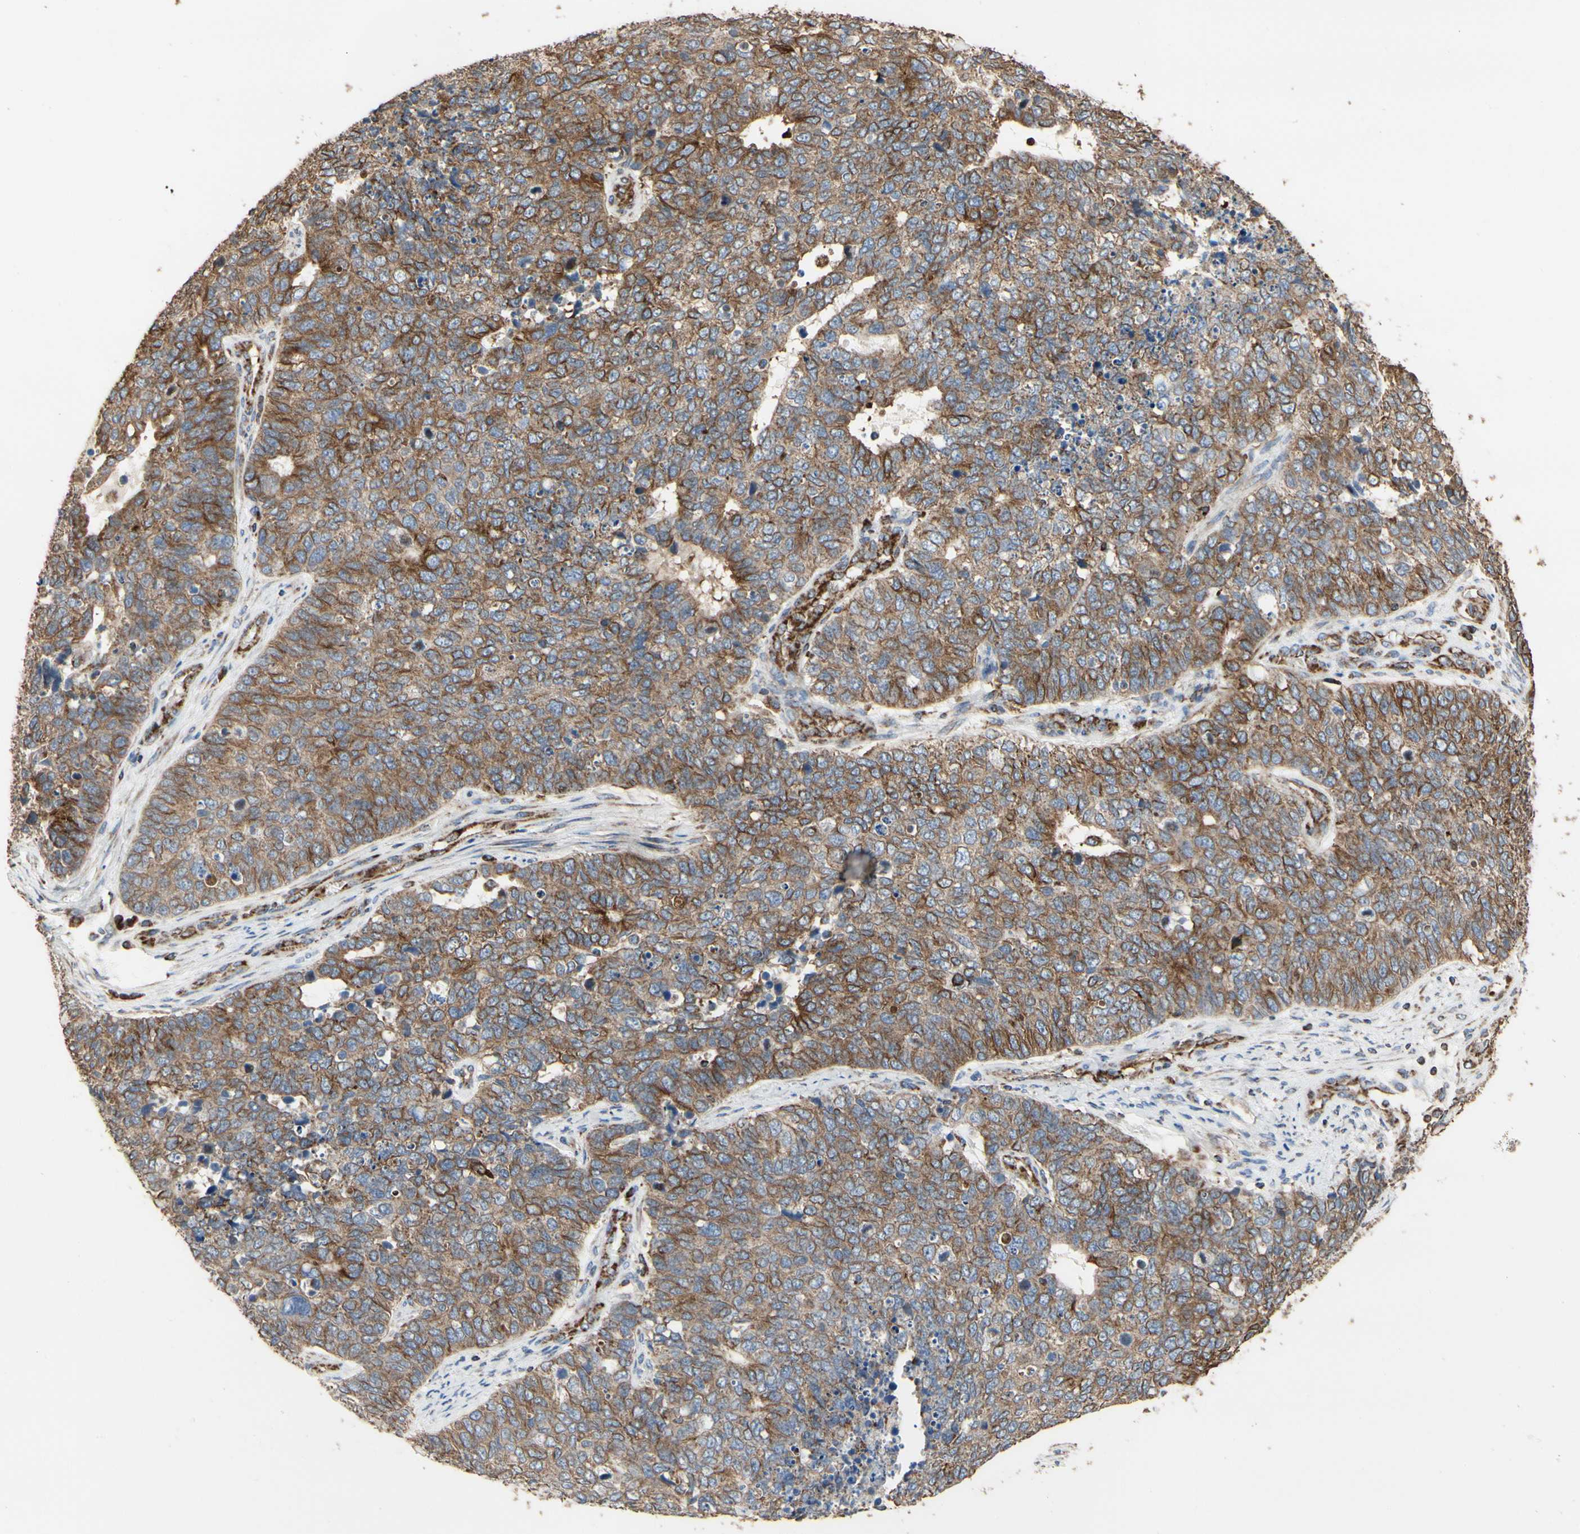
{"staining": {"intensity": "moderate", "quantity": ">75%", "location": "cytoplasmic/membranous"}, "tissue": "cervical cancer", "cell_type": "Tumor cells", "image_type": "cancer", "snomed": [{"axis": "morphology", "description": "Adenocarcinoma, NOS"}, {"axis": "topography", "description": "Cervix"}], "caption": "High-power microscopy captured an immunohistochemistry (IHC) micrograph of adenocarcinoma (cervical), revealing moderate cytoplasmic/membranous expression in about >75% of tumor cells.", "gene": "TUBA1A", "patient": {"sex": "female", "age": 36}}